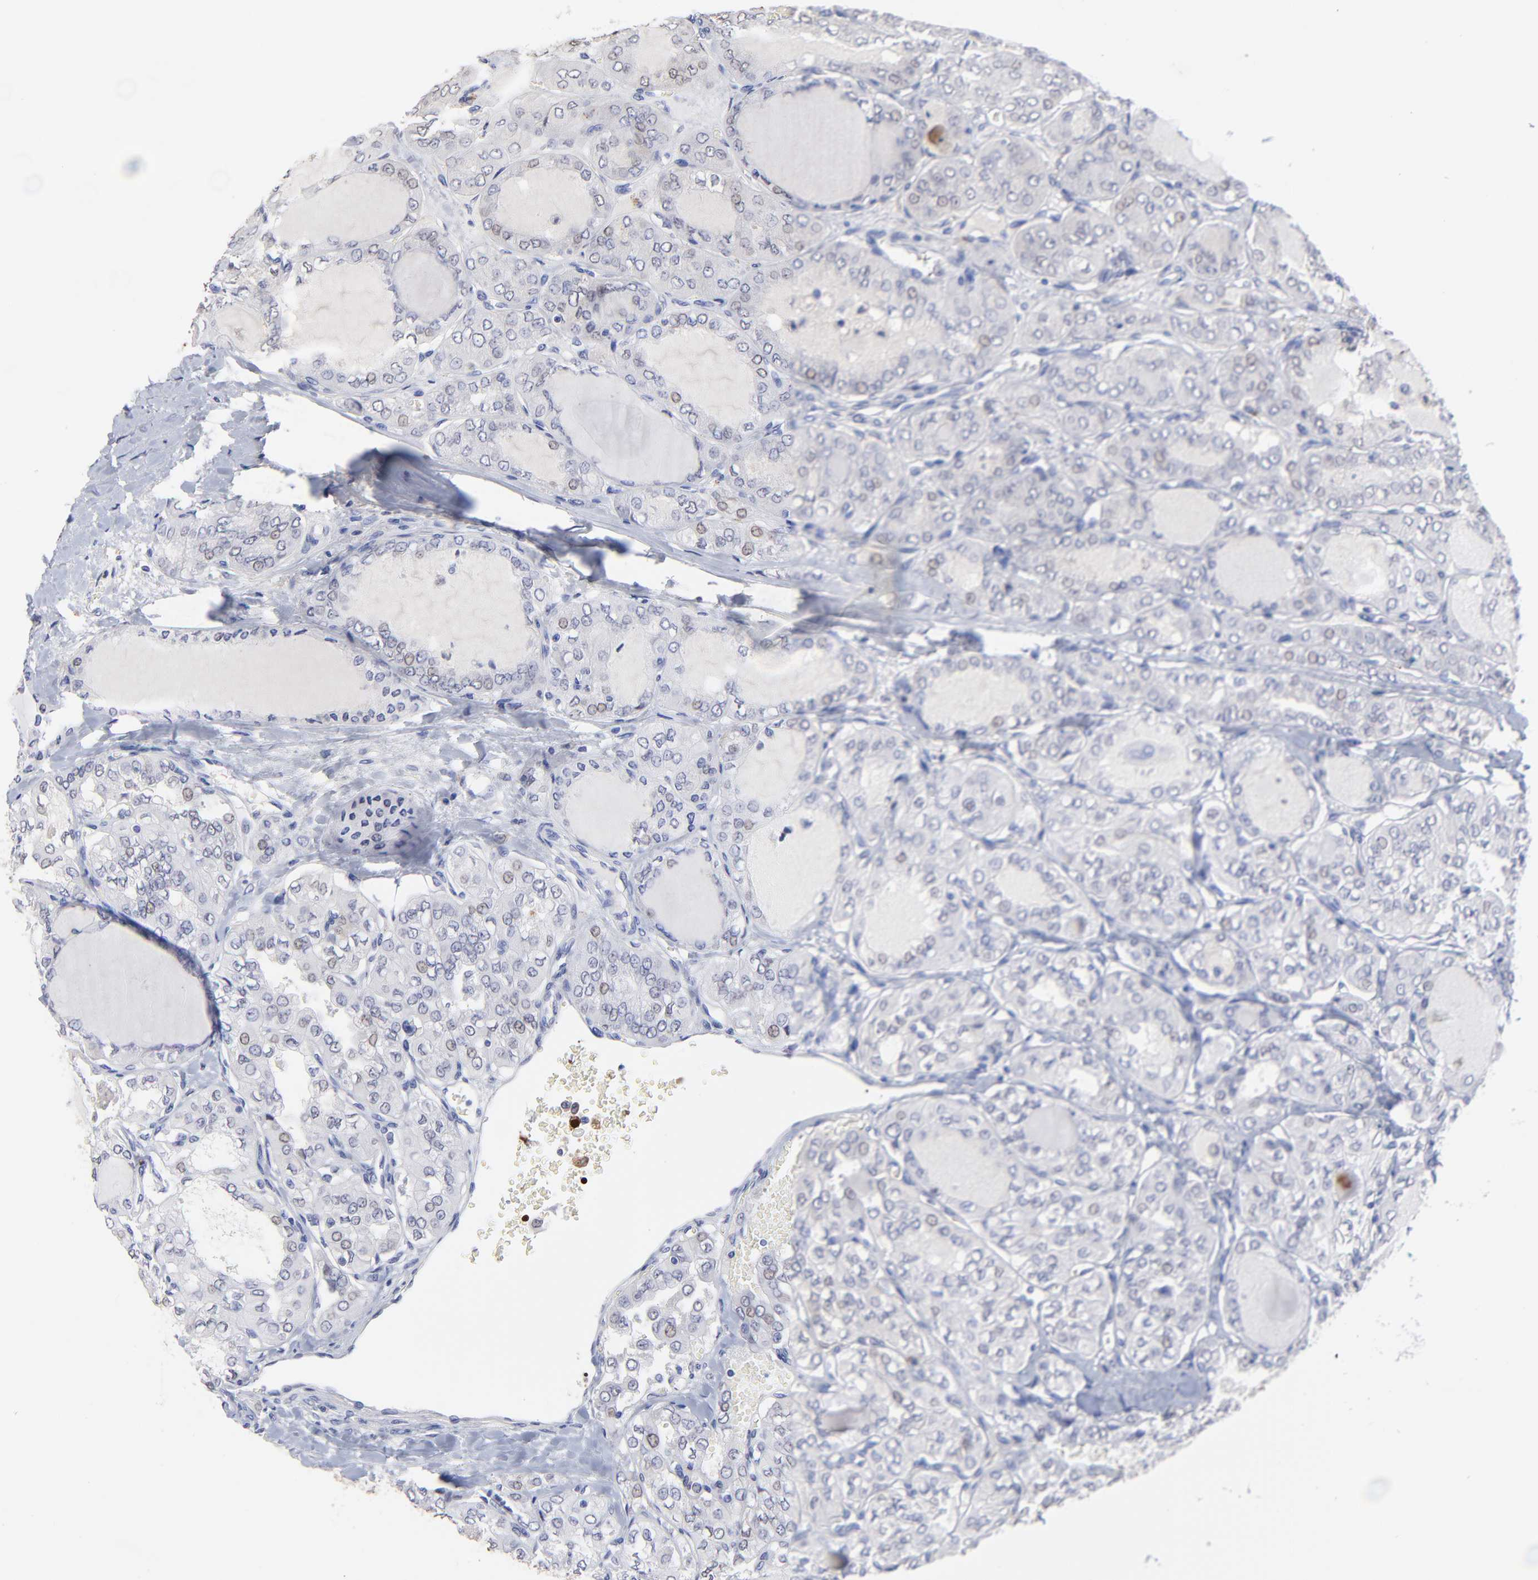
{"staining": {"intensity": "weak", "quantity": "<25%", "location": "nuclear"}, "tissue": "thyroid cancer", "cell_type": "Tumor cells", "image_type": "cancer", "snomed": [{"axis": "morphology", "description": "Papillary adenocarcinoma, NOS"}, {"axis": "topography", "description": "Thyroid gland"}], "caption": "The IHC image has no significant positivity in tumor cells of thyroid cancer (papillary adenocarcinoma) tissue.", "gene": "SMARCA1", "patient": {"sex": "male", "age": 20}}